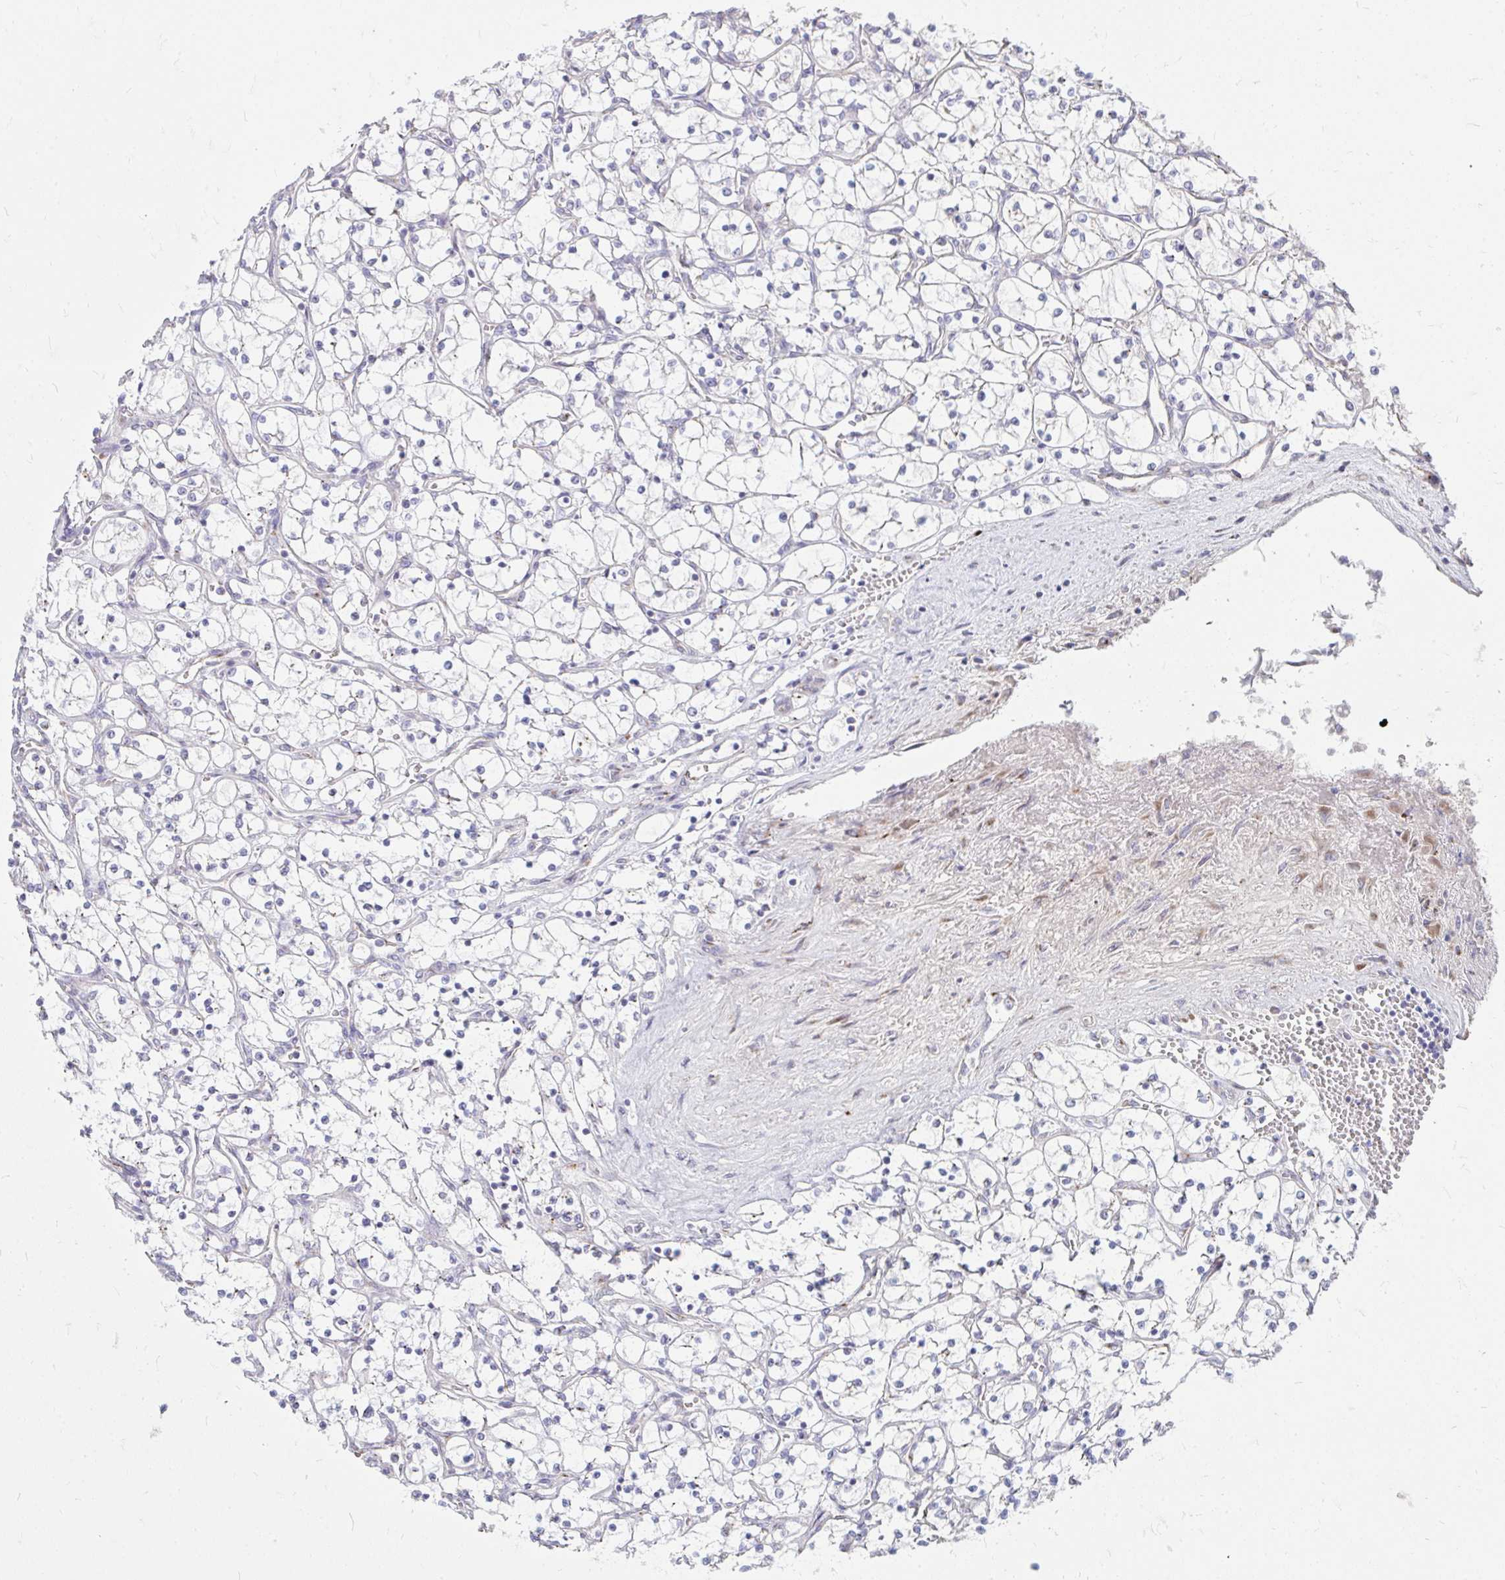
{"staining": {"intensity": "negative", "quantity": "none", "location": "none"}, "tissue": "renal cancer", "cell_type": "Tumor cells", "image_type": "cancer", "snomed": [{"axis": "morphology", "description": "Adenocarcinoma, NOS"}, {"axis": "topography", "description": "Kidney"}], "caption": "DAB immunohistochemical staining of adenocarcinoma (renal) shows no significant positivity in tumor cells.", "gene": "RAB6B", "patient": {"sex": "female", "age": 69}}